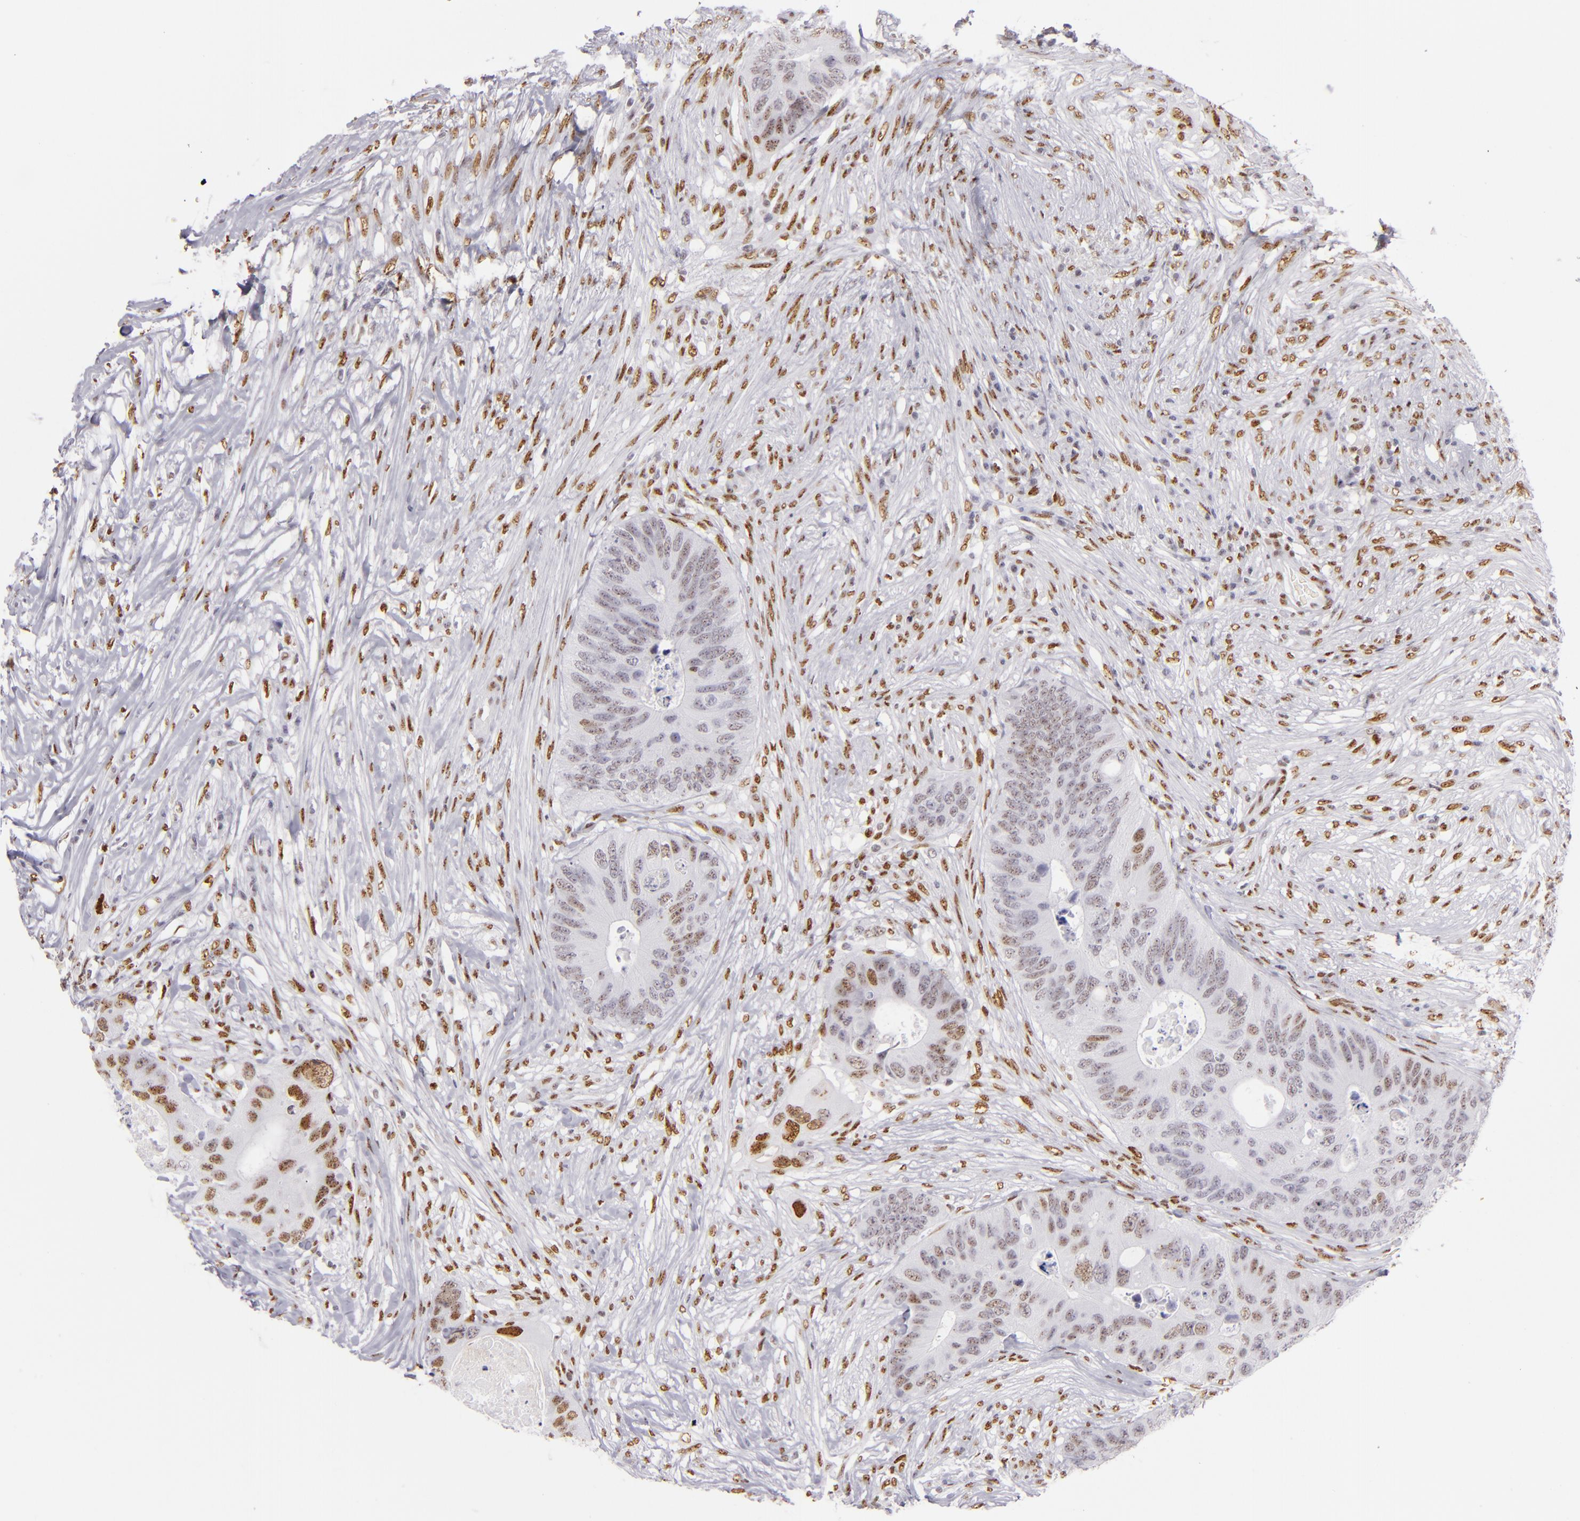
{"staining": {"intensity": "weak", "quantity": "25%-75%", "location": "nuclear"}, "tissue": "colorectal cancer", "cell_type": "Tumor cells", "image_type": "cancer", "snomed": [{"axis": "morphology", "description": "Adenocarcinoma, NOS"}, {"axis": "topography", "description": "Colon"}], "caption": "A low amount of weak nuclear positivity is present in about 25%-75% of tumor cells in colorectal adenocarcinoma tissue.", "gene": "TOP3A", "patient": {"sex": "male", "age": 71}}